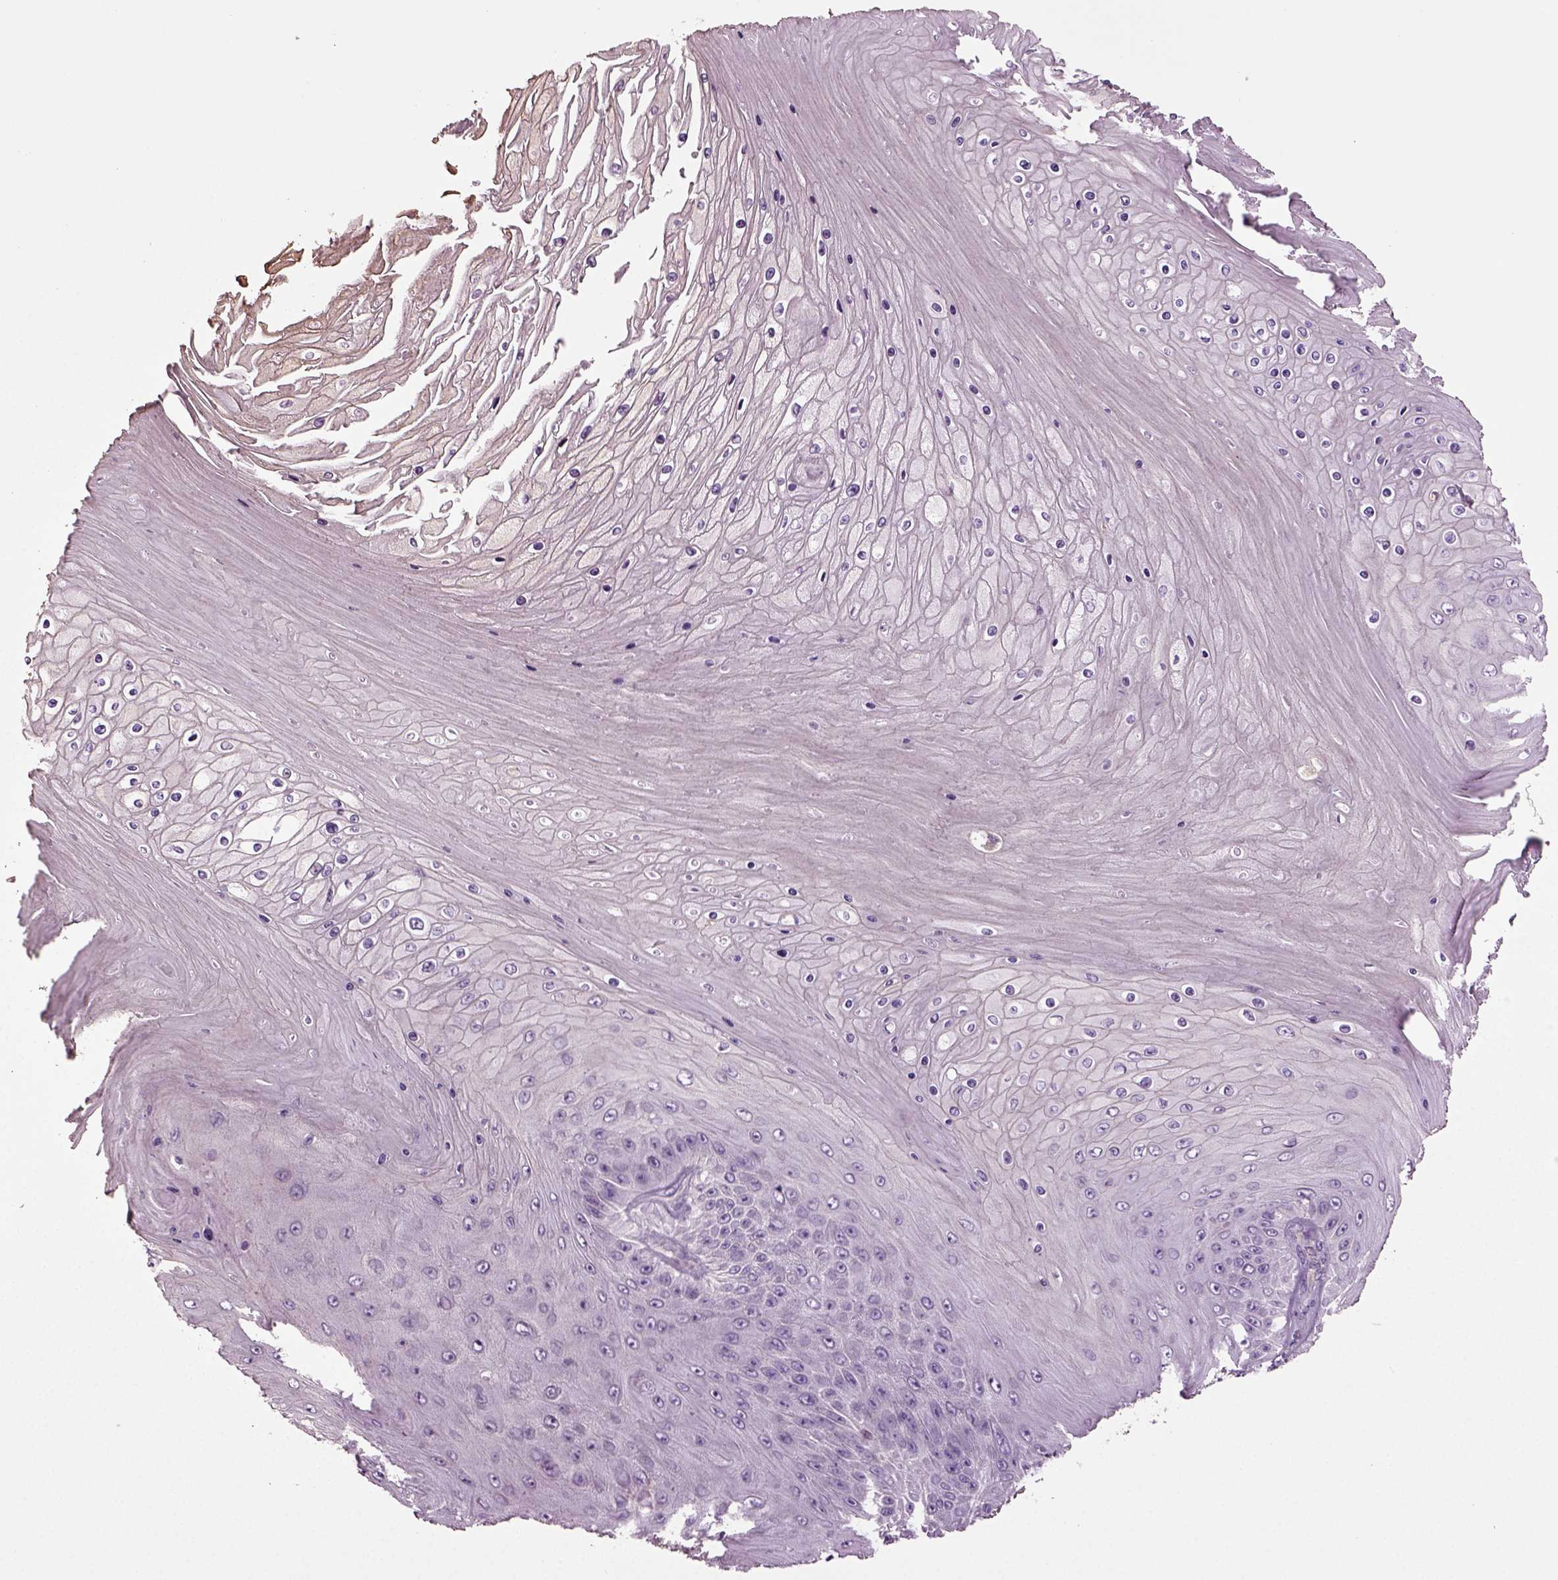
{"staining": {"intensity": "negative", "quantity": "none", "location": "none"}, "tissue": "skin cancer", "cell_type": "Tumor cells", "image_type": "cancer", "snomed": [{"axis": "morphology", "description": "Squamous cell carcinoma, NOS"}, {"axis": "topography", "description": "Skin"}], "caption": "IHC of human squamous cell carcinoma (skin) demonstrates no staining in tumor cells.", "gene": "DEFB118", "patient": {"sex": "male", "age": 62}}